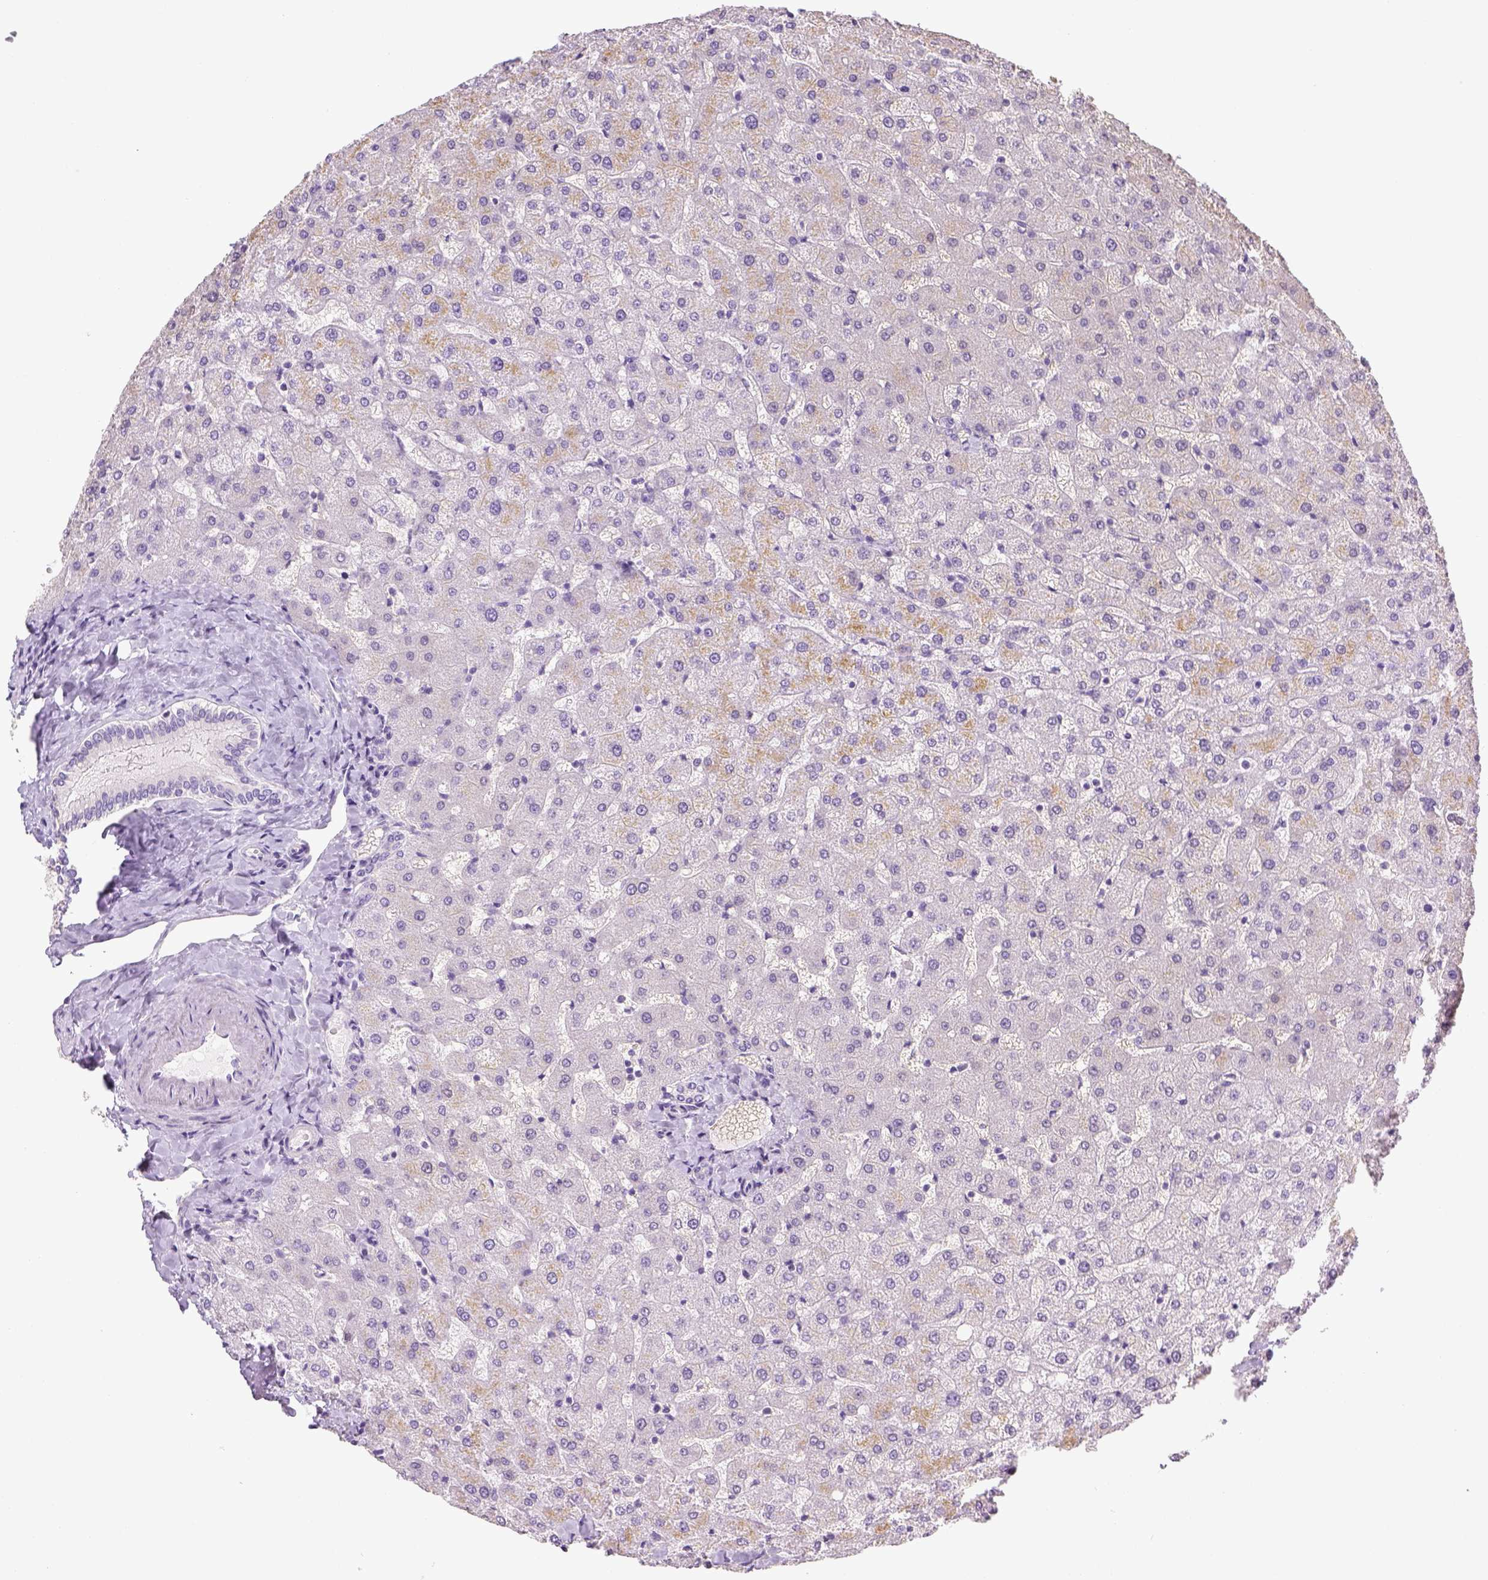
{"staining": {"intensity": "negative", "quantity": "none", "location": "none"}, "tissue": "liver", "cell_type": "Cholangiocytes", "image_type": "normal", "snomed": [{"axis": "morphology", "description": "Normal tissue, NOS"}, {"axis": "topography", "description": "Liver"}], "caption": "This is an immunohistochemistry (IHC) image of normal liver. There is no positivity in cholangiocytes.", "gene": "LGSN", "patient": {"sex": "female", "age": 50}}